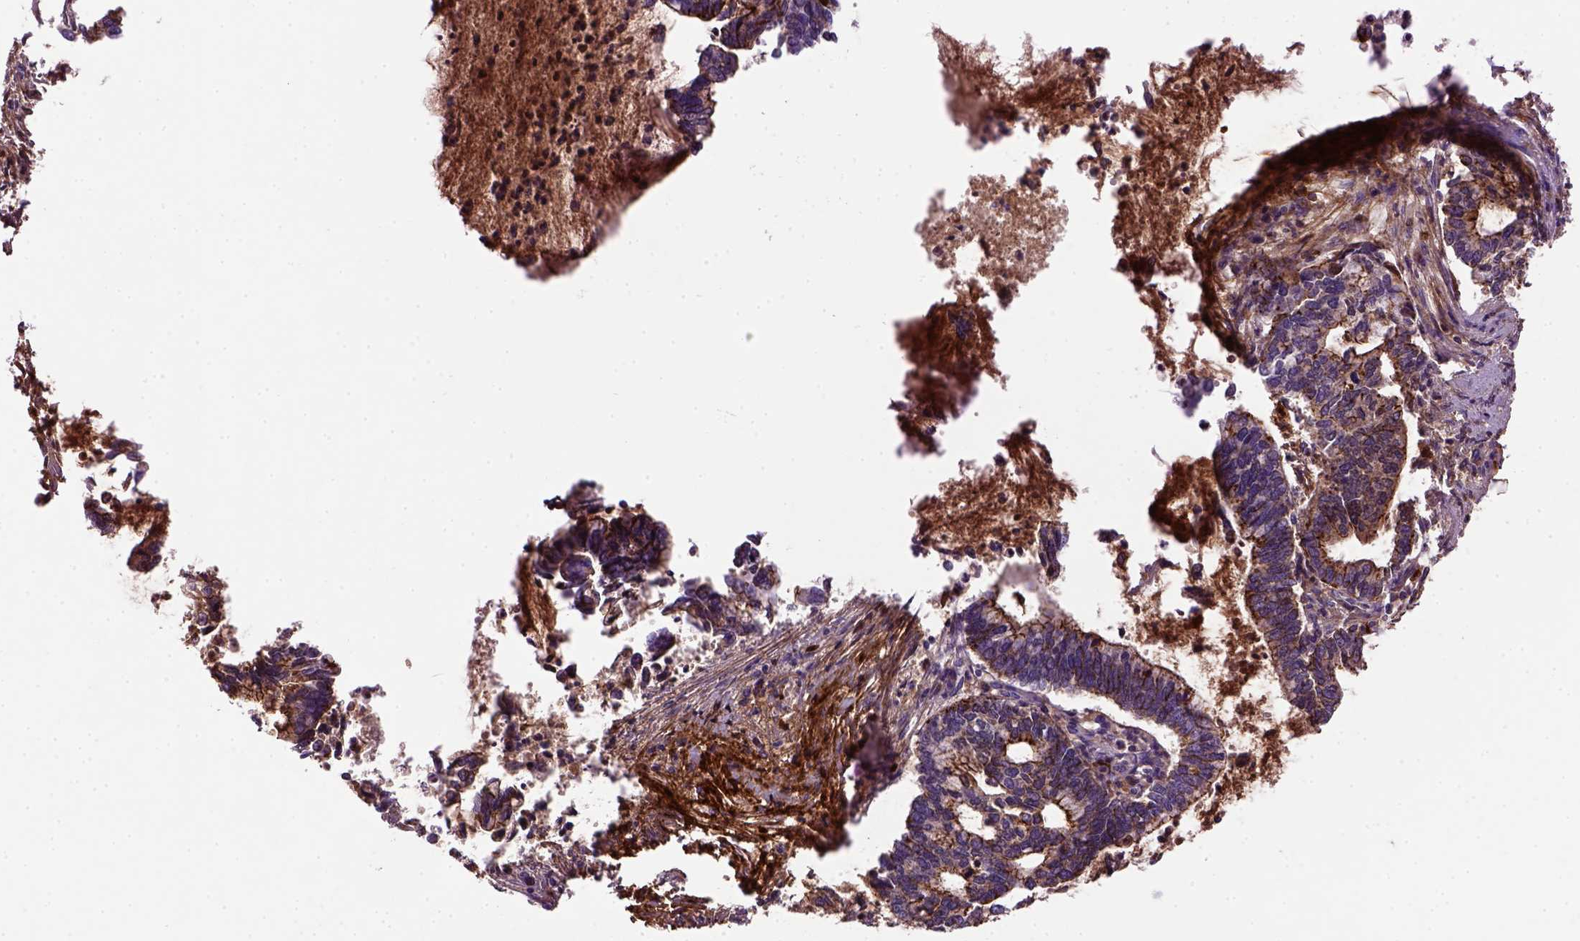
{"staining": {"intensity": "strong", "quantity": ">75%", "location": "cytoplasmic/membranous"}, "tissue": "cervical cancer", "cell_type": "Tumor cells", "image_type": "cancer", "snomed": [{"axis": "morphology", "description": "Adenocarcinoma, NOS"}, {"axis": "topography", "description": "Cervix"}], "caption": "Cervical cancer (adenocarcinoma) was stained to show a protein in brown. There is high levels of strong cytoplasmic/membranous expression in about >75% of tumor cells.", "gene": "CDH1", "patient": {"sex": "female", "age": 42}}